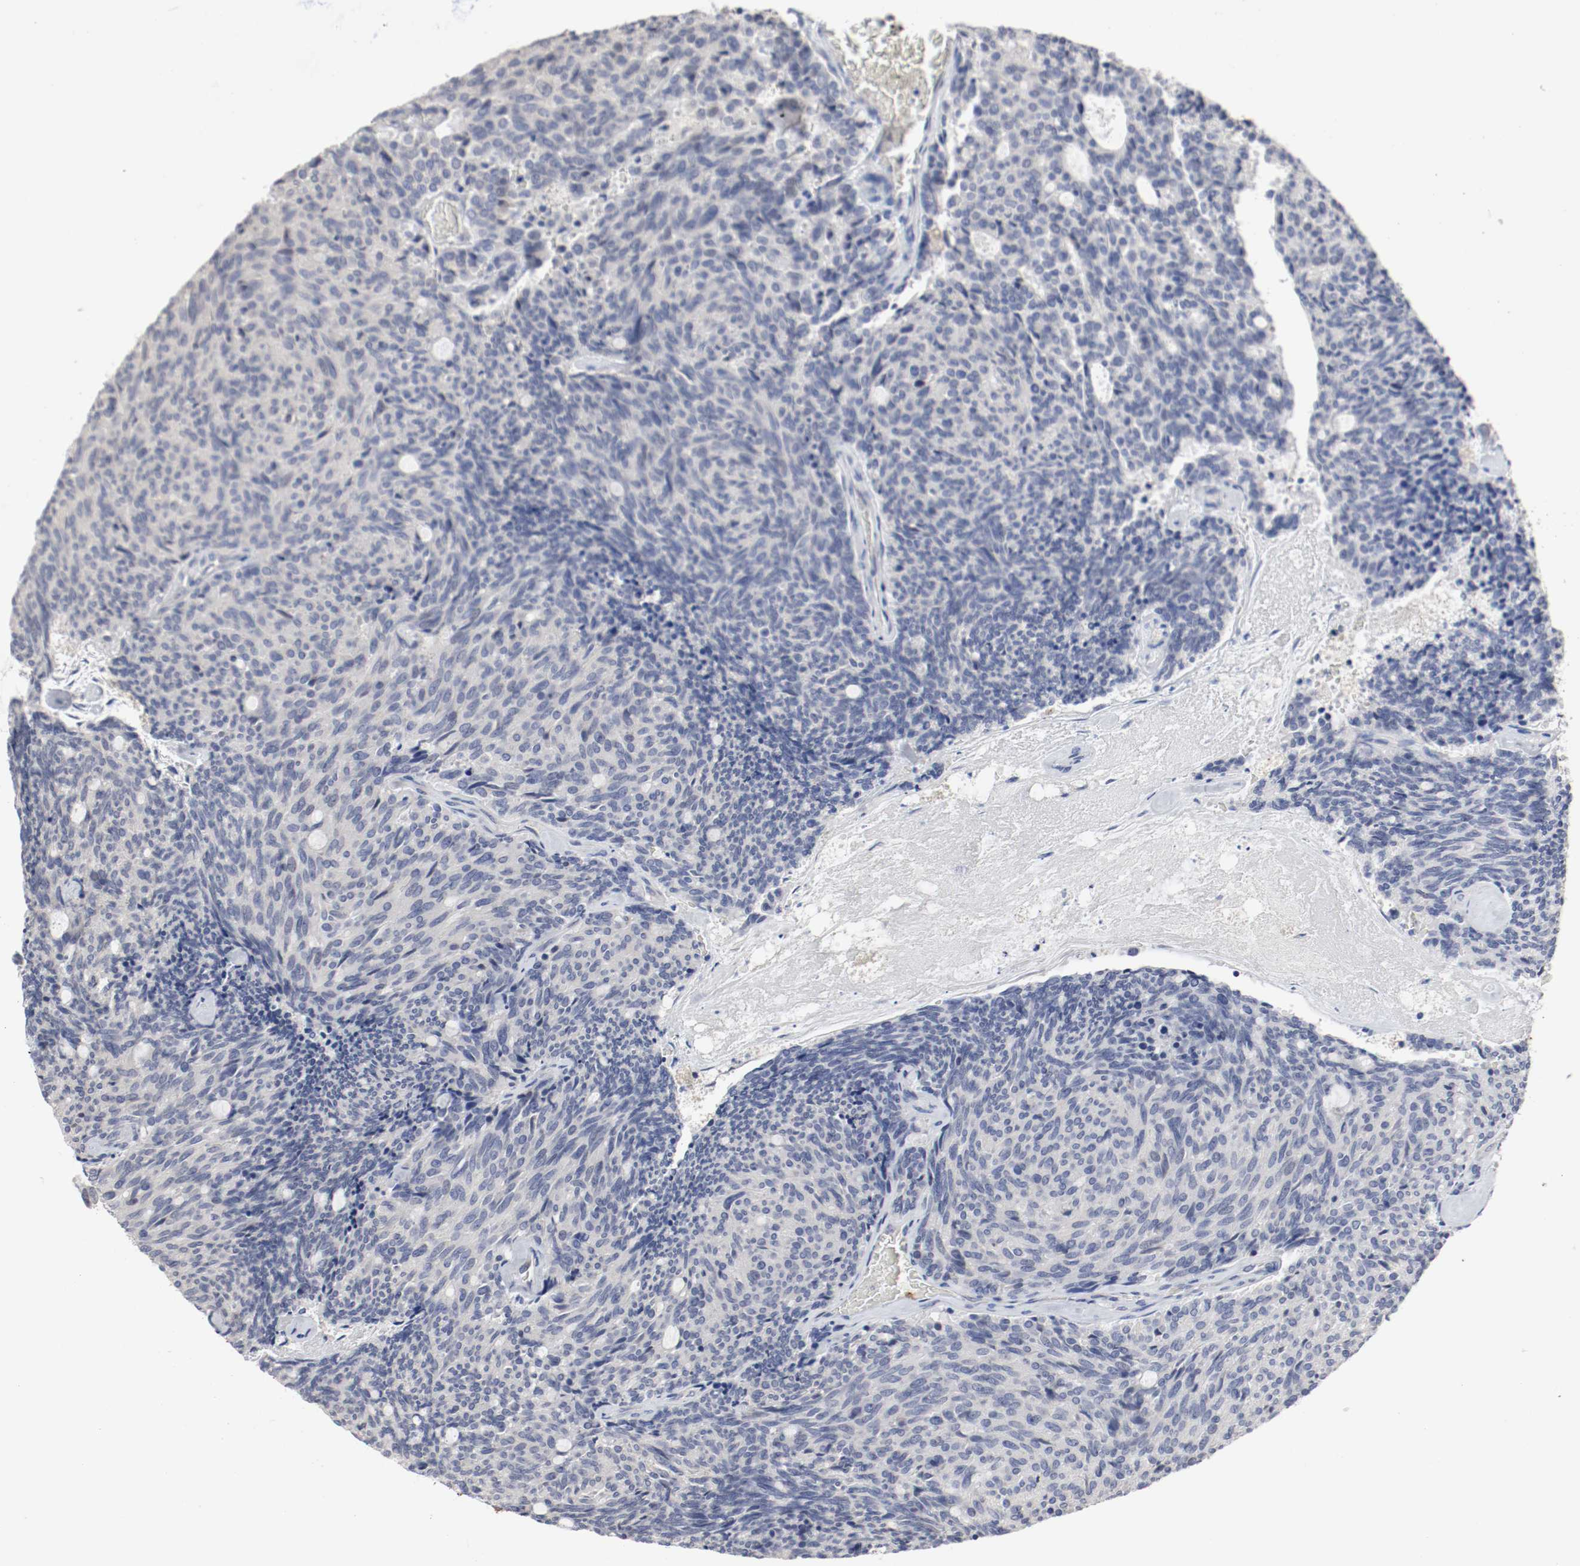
{"staining": {"intensity": "negative", "quantity": "none", "location": "none"}, "tissue": "carcinoid", "cell_type": "Tumor cells", "image_type": "cancer", "snomed": [{"axis": "morphology", "description": "Carcinoid, malignant, NOS"}, {"axis": "topography", "description": "Pancreas"}], "caption": "There is no significant staining in tumor cells of carcinoid (malignant).", "gene": "CEBPE", "patient": {"sex": "female", "age": 54}}